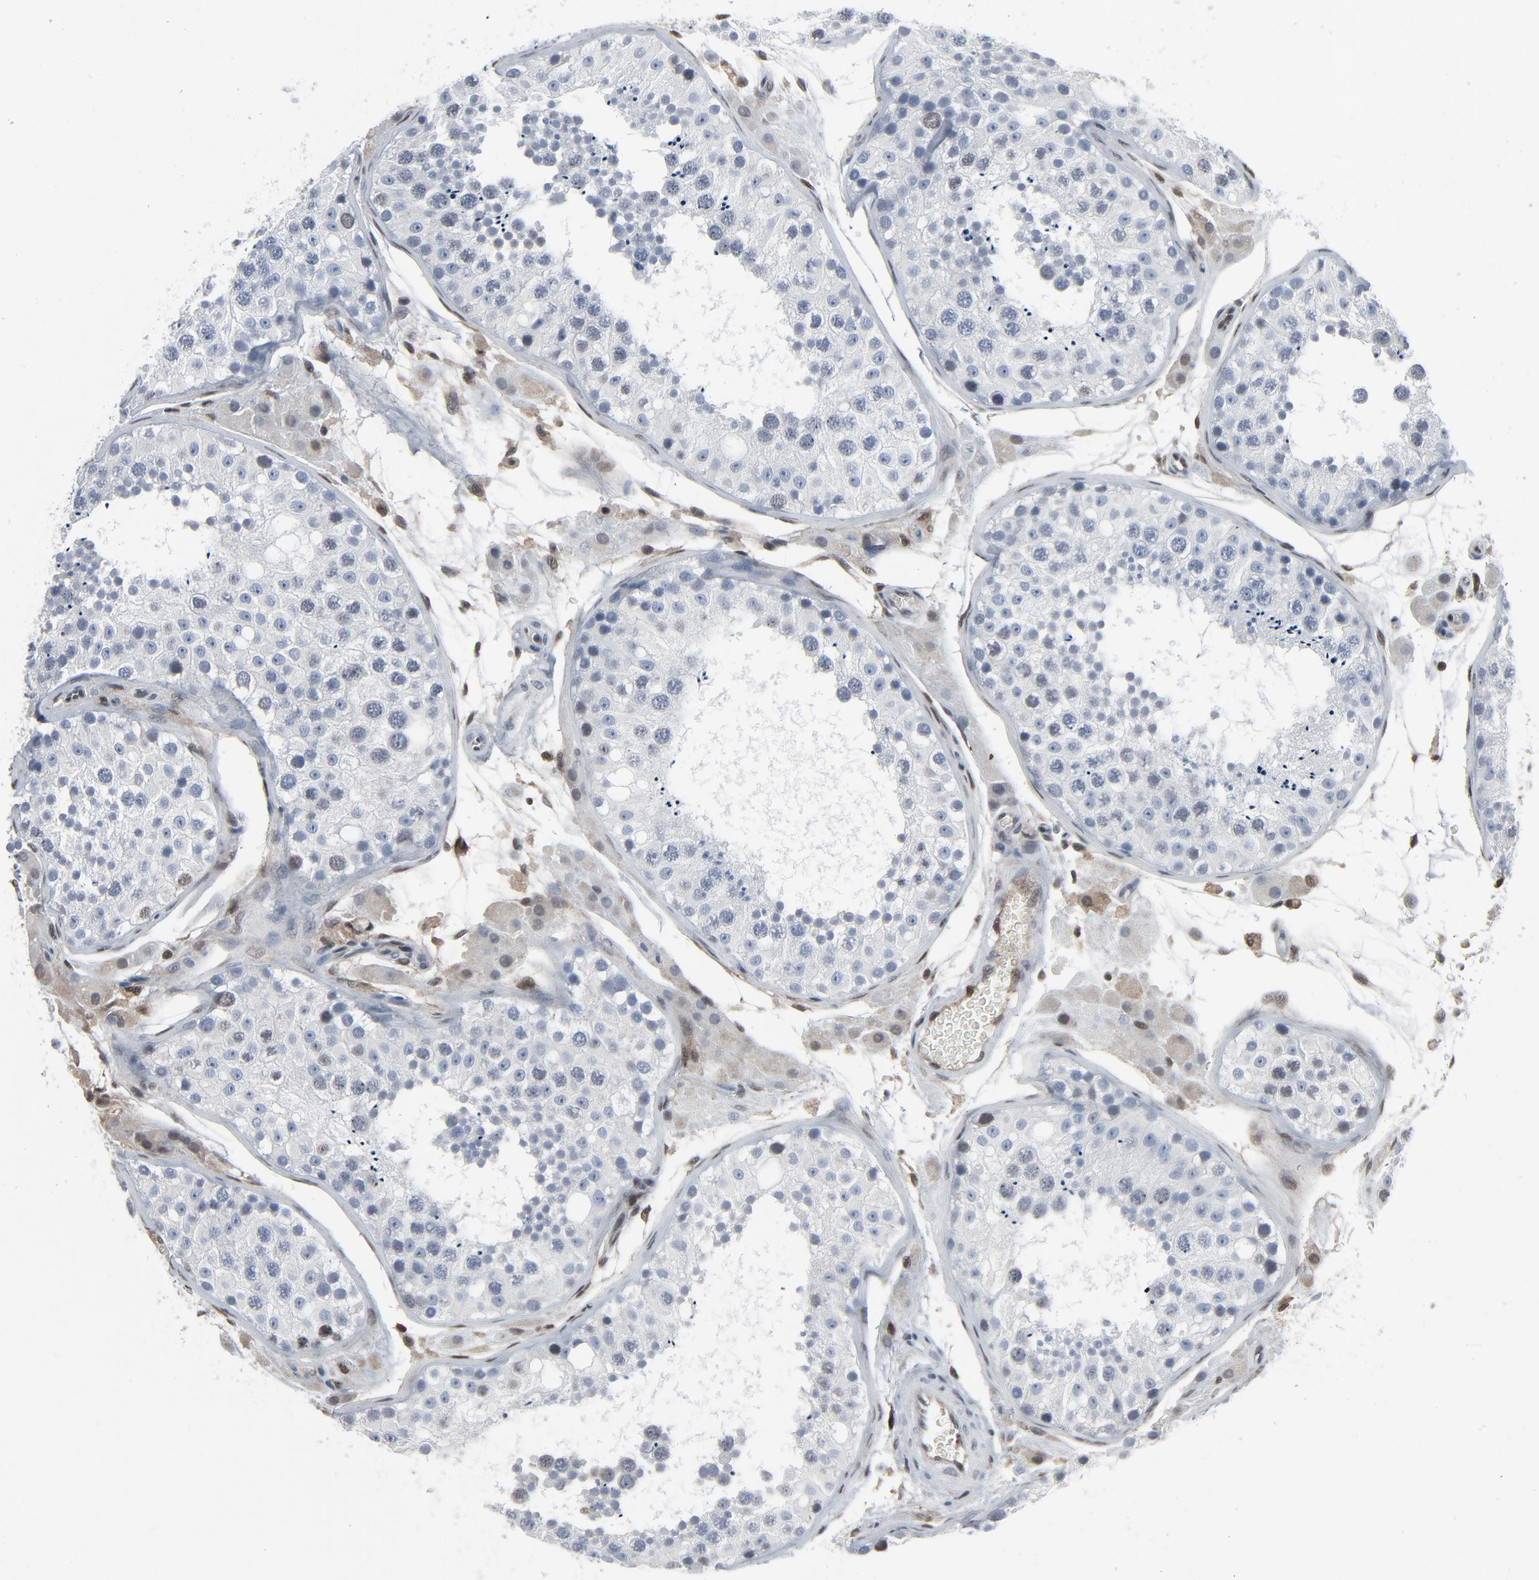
{"staining": {"intensity": "negative", "quantity": "none", "location": "none"}, "tissue": "testis", "cell_type": "Cells in seminiferous ducts", "image_type": "normal", "snomed": [{"axis": "morphology", "description": "Normal tissue, NOS"}, {"axis": "topography", "description": "Testis"}], "caption": "There is no significant positivity in cells in seminiferous ducts of testis. Nuclei are stained in blue.", "gene": "STAT5A", "patient": {"sex": "male", "age": 26}}